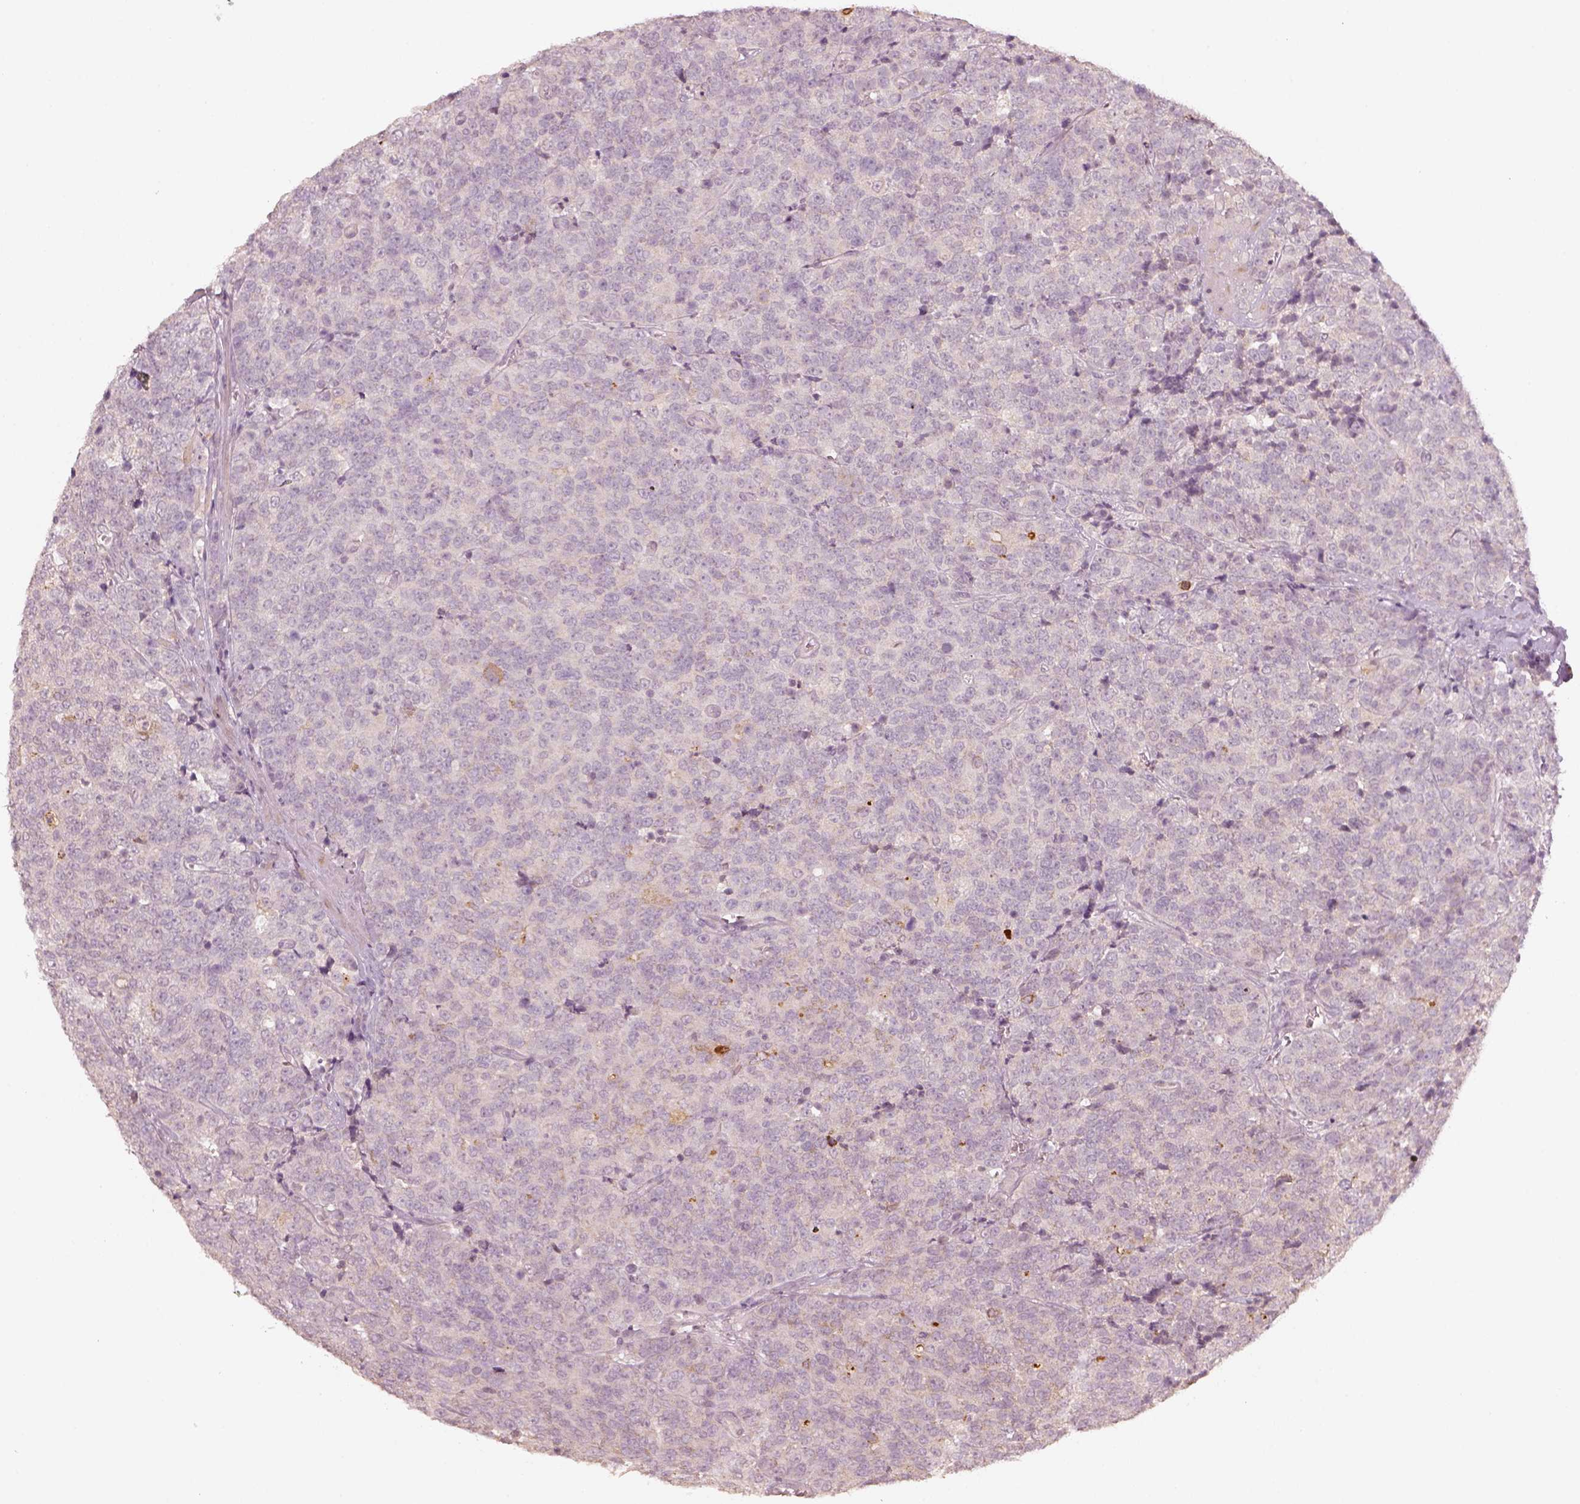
{"staining": {"intensity": "weak", "quantity": "<25%", "location": "cytoplasmic/membranous"}, "tissue": "prostate cancer", "cell_type": "Tumor cells", "image_type": "cancer", "snomed": [{"axis": "morphology", "description": "Adenocarcinoma, NOS"}, {"axis": "topography", "description": "Prostate"}], "caption": "This is a image of immunohistochemistry (IHC) staining of prostate cancer, which shows no positivity in tumor cells.", "gene": "LAMC2", "patient": {"sex": "male", "age": 67}}